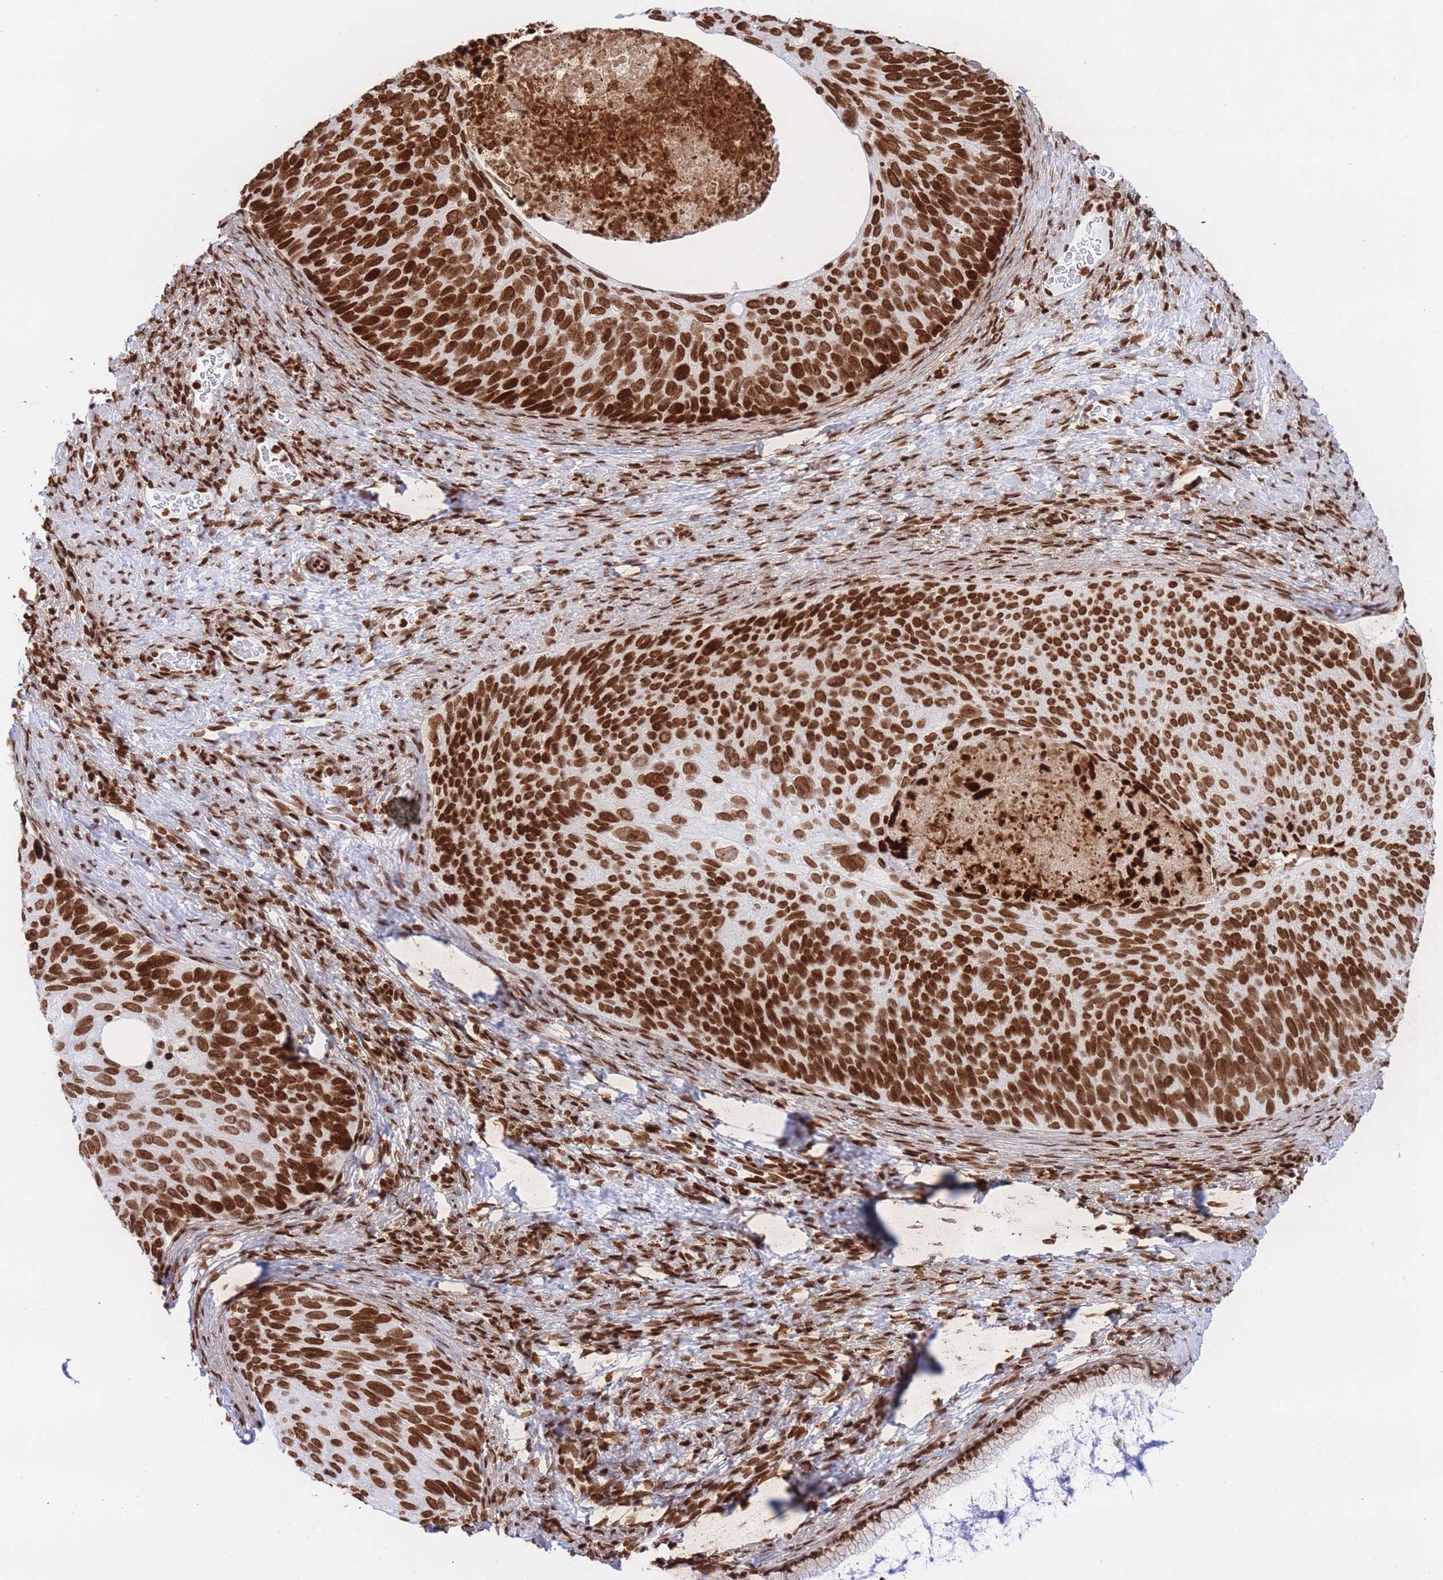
{"staining": {"intensity": "strong", "quantity": ">75%", "location": "nuclear"}, "tissue": "cervical cancer", "cell_type": "Tumor cells", "image_type": "cancer", "snomed": [{"axis": "morphology", "description": "Squamous cell carcinoma, NOS"}, {"axis": "topography", "description": "Cervix"}], "caption": "Immunohistochemical staining of human squamous cell carcinoma (cervical) exhibits high levels of strong nuclear staining in about >75% of tumor cells.", "gene": "H2BC11", "patient": {"sex": "female", "age": 80}}